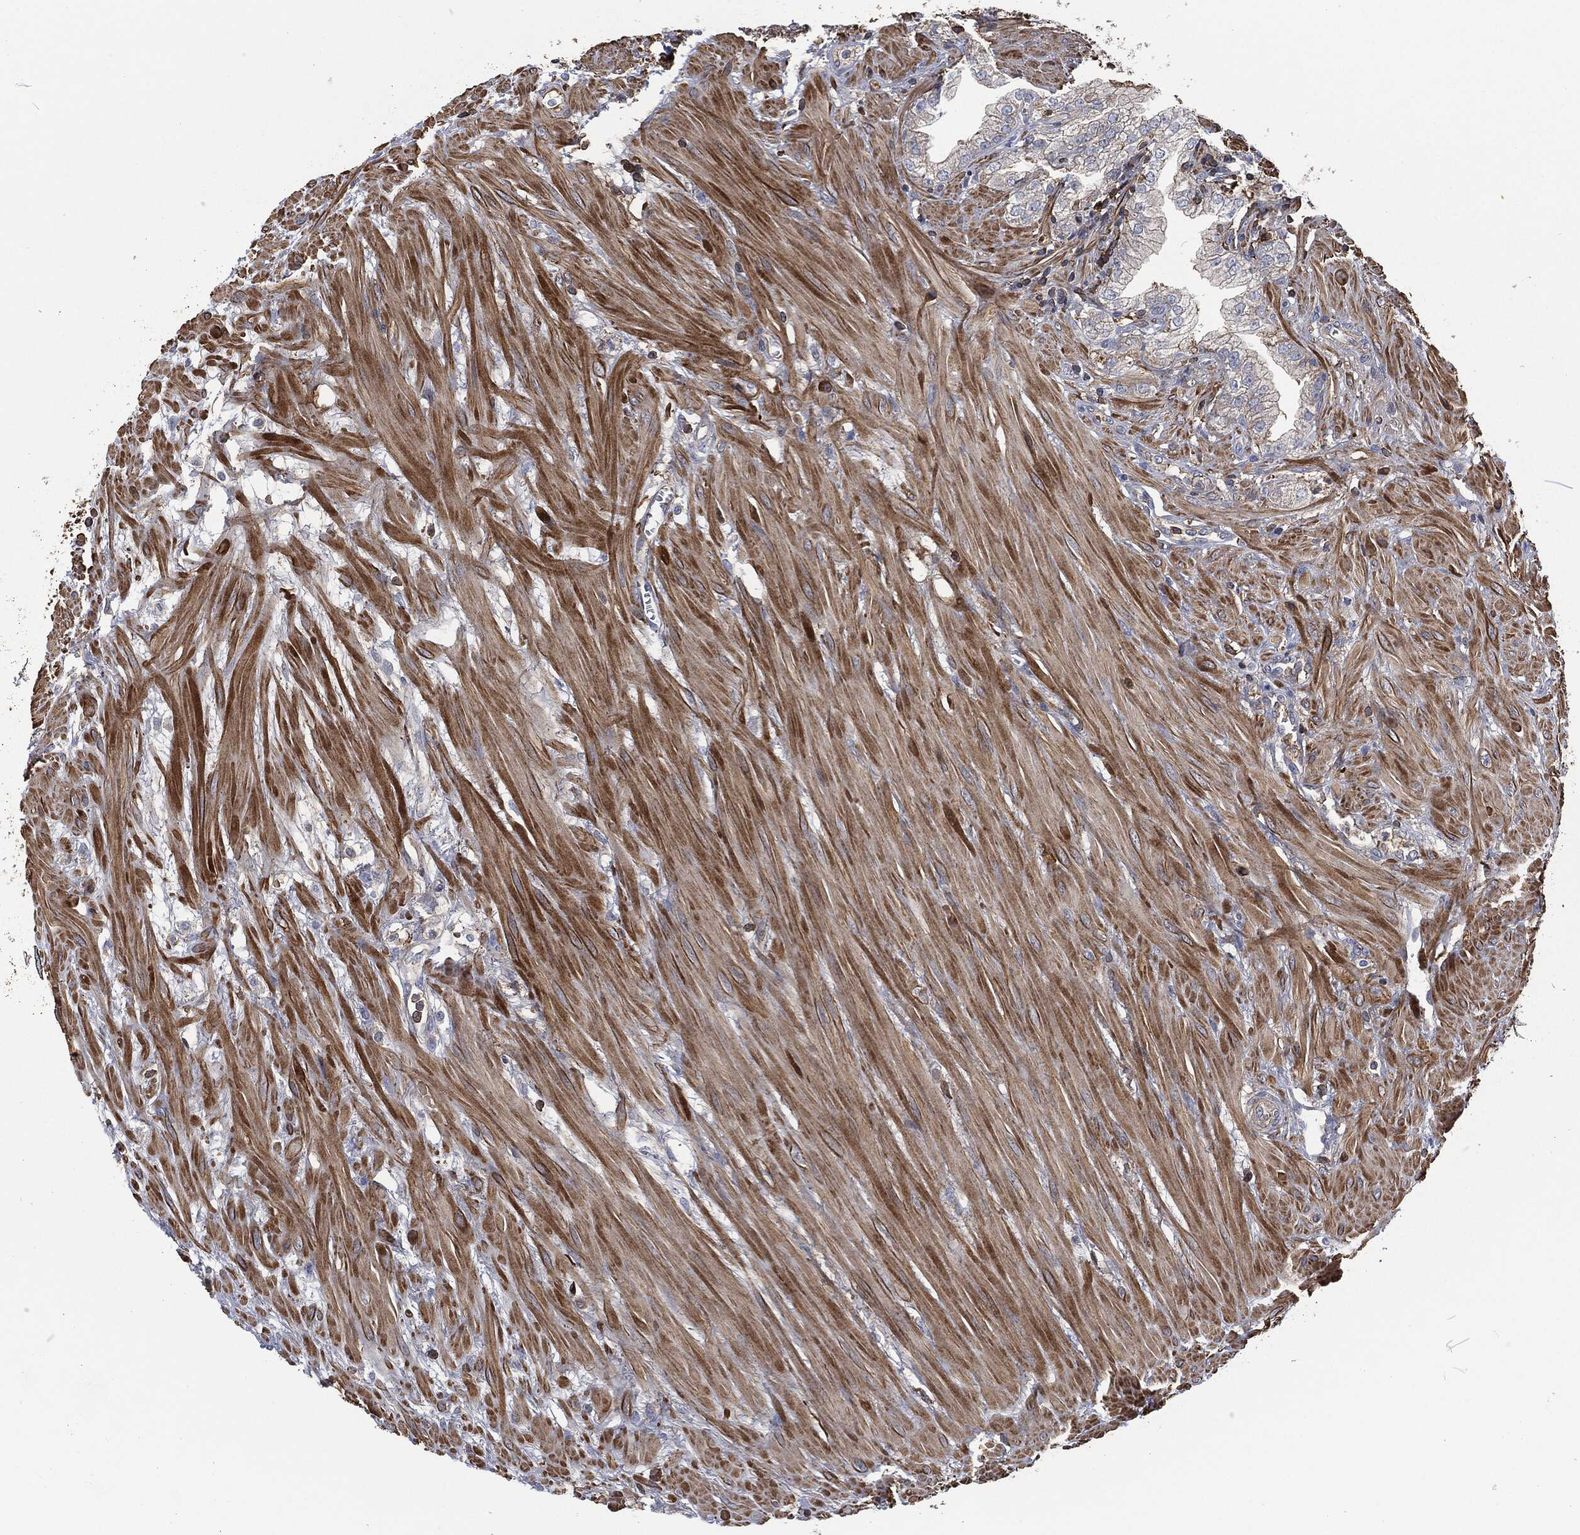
{"staining": {"intensity": "negative", "quantity": "none", "location": "none"}, "tissue": "prostate cancer", "cell_type": "Tumor cells", "image_type": "cancer", "snomed": [{"axis": "morphology", "description": "Adenocarcinoma, NOS"}, {"axis": "topography", "description": "Prostate and seminal vesicle, NOS"}, {"axis": "topography", "description": "Prostate"}], "caption": "Prostate cancer (adenocarcinoma) was stained to show a protein in brown. There is no significant expression in tumor cells. (DAB immunohistochemistry (IHC) visualized using brightfield microscopy, high magnification).", "gene": "LGALS9", "patient": {"sex": "male", "age": 79}}